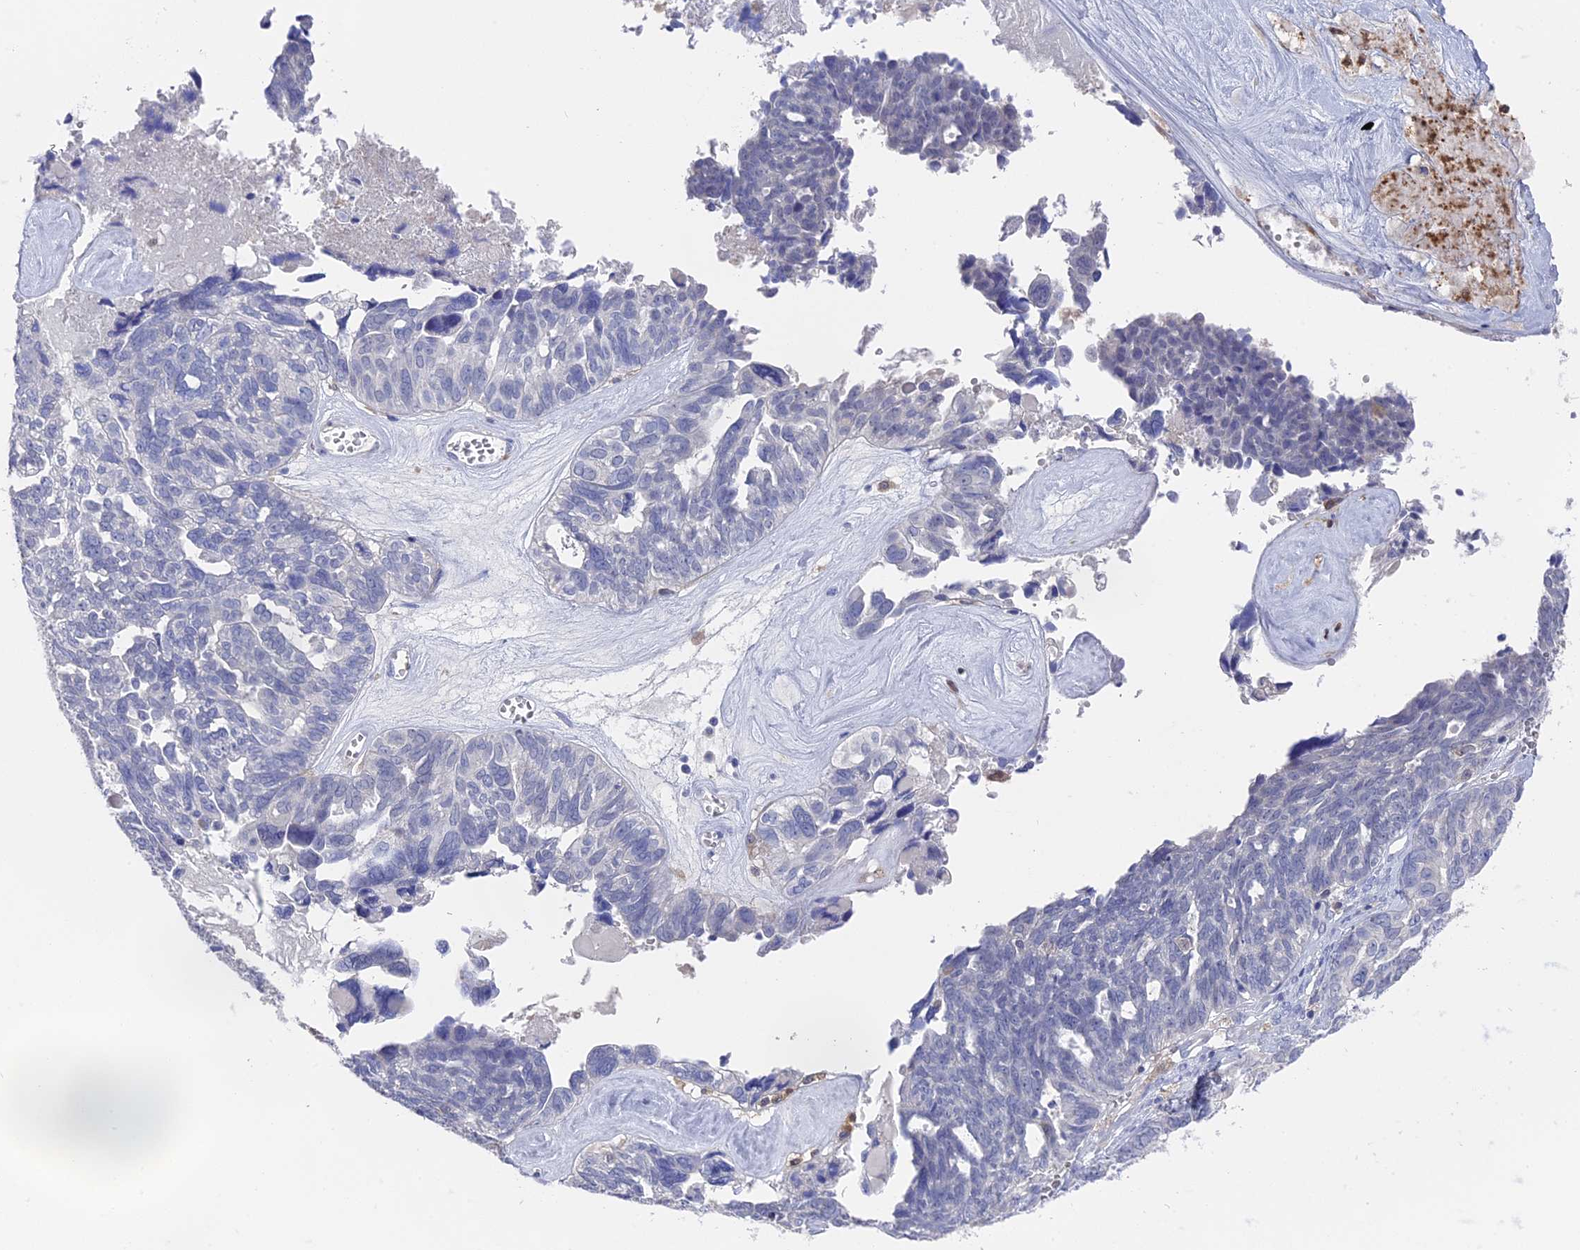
{"staining": {"intensity": "negative", "quantity": "none", "location": "none"}, "tissue": "ovarian cancer", "cell_type": "Tumor cells", "image_type": "cancer", "snomed": [{"axis": "morphology", "description": "Cystadenocarcinoma, serous, NOS"}, {"axis": "topography", "description": "Ovary"}], "caption": "This is an immunohistochemistry (IHC) photomicrograph of ovarian cancer (serous cystadenocarcinoma). There is no staining in tumor cells.", "gene": "NCF4", "patient": {"sex": "female", "age": 79}}